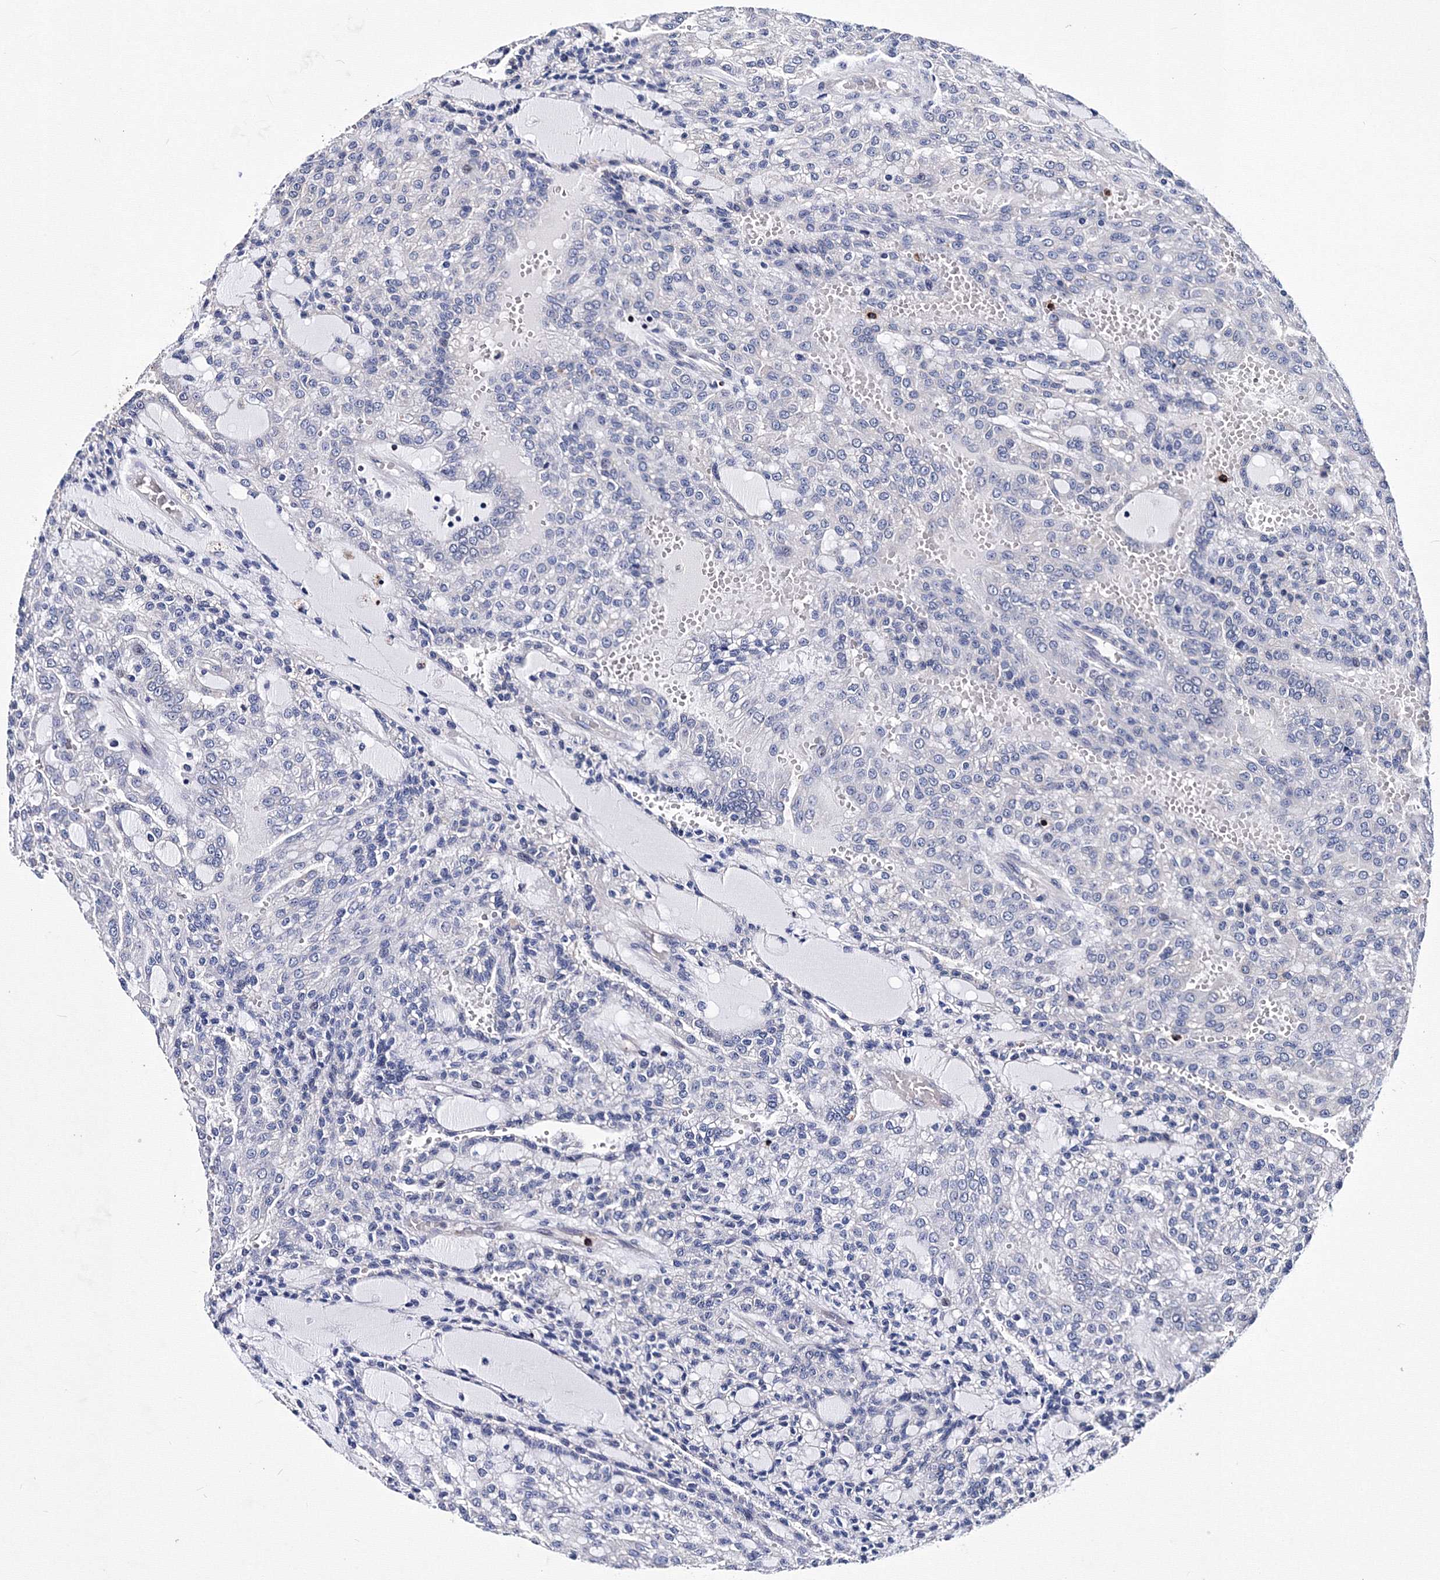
{"staining": {"intensity": "negative", "quantity": "none", "location": "none"}, "tissue": "renal cancer", "cell_type": "Tumor cells", "image_type": "cancer", "snomed": [{"axis": "morphology", "description": "Adenocarcinoma, NOS"}, {"axis": "topography", "description": "Kidney"}], "caption": "IHC micrograph of human renal cancer stained for a protein (brown), which reveals no staining in tumor cells.", "gene": "PHYKPL", "patient": {"sex": "male", "age": 63}}